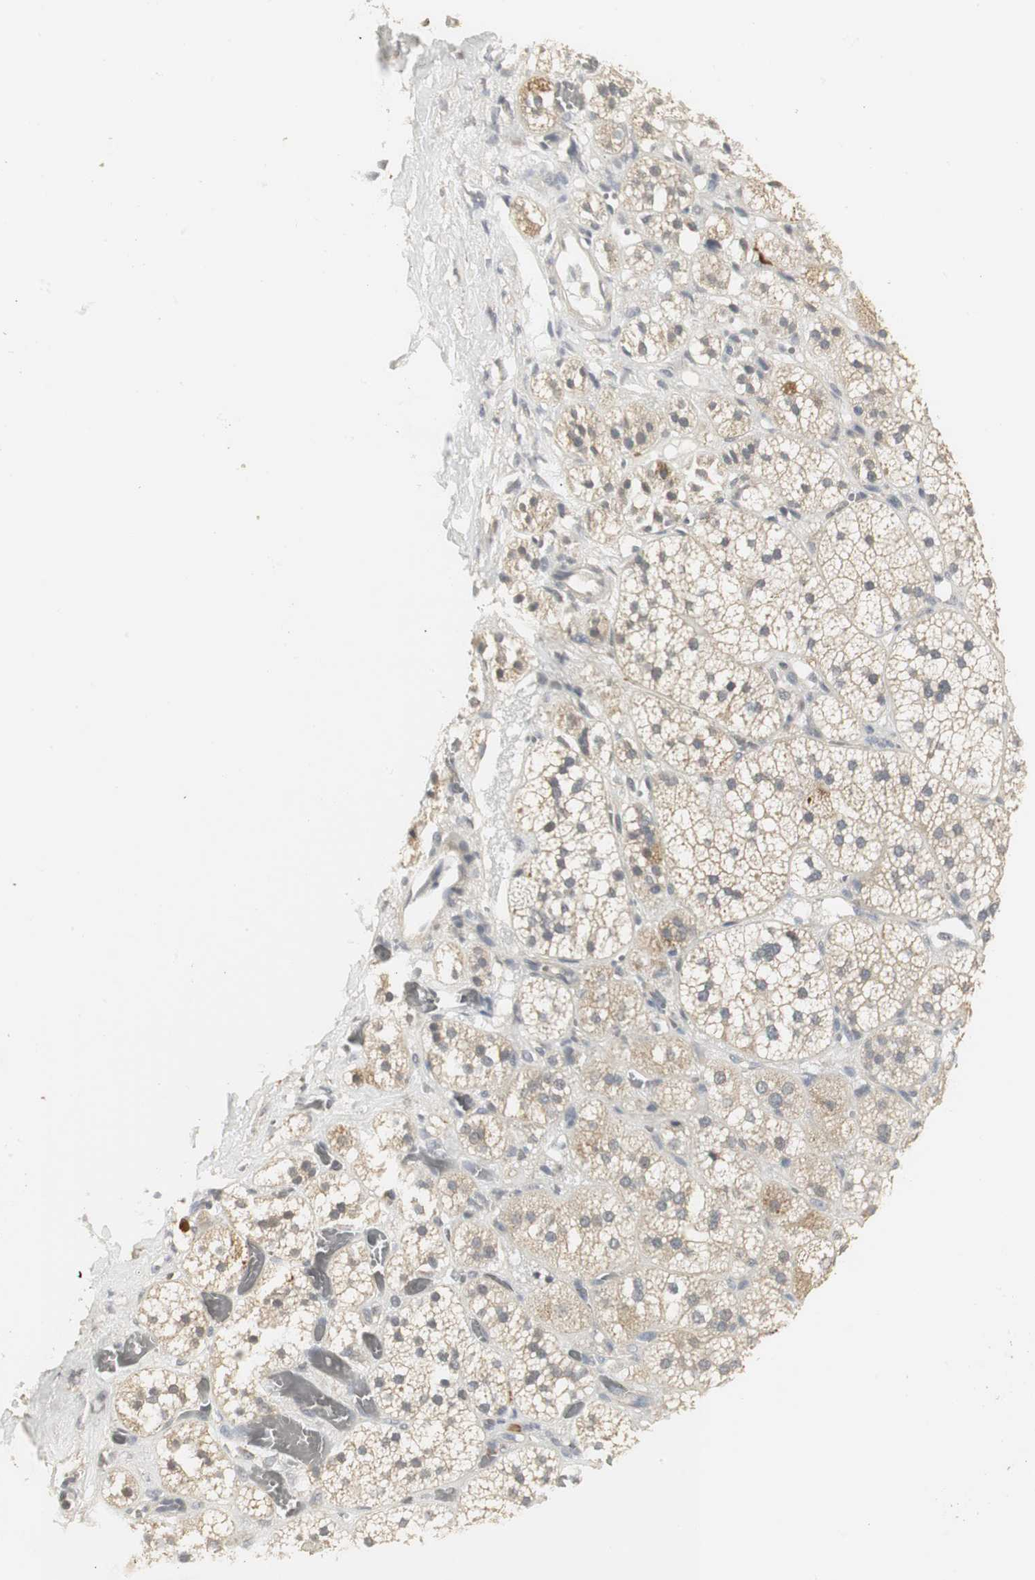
{"staining": {"intensity": "moderate", "quantity": "25%-75%", "location": "cytoplasmic/membranous,nuclear"}, "tissue": "adrenal gland", "cell_type": "Glandular cells", "image_type": "normal", "snomed": [{"axis": "morphology", "description": "Normal tissue, NOS"}, {"axis": "topography", "description": "Adrenal gland"}], "caption": "An immunohistochemistry histopathology image of normal tissue is shown. Protein staining in brown shows moderate cytoplasmic/membranous,nuclear positivity in adrenal gland within glandular cells.", "gene": "ELOA", "patient": {"sex": "female", "age": 71}}